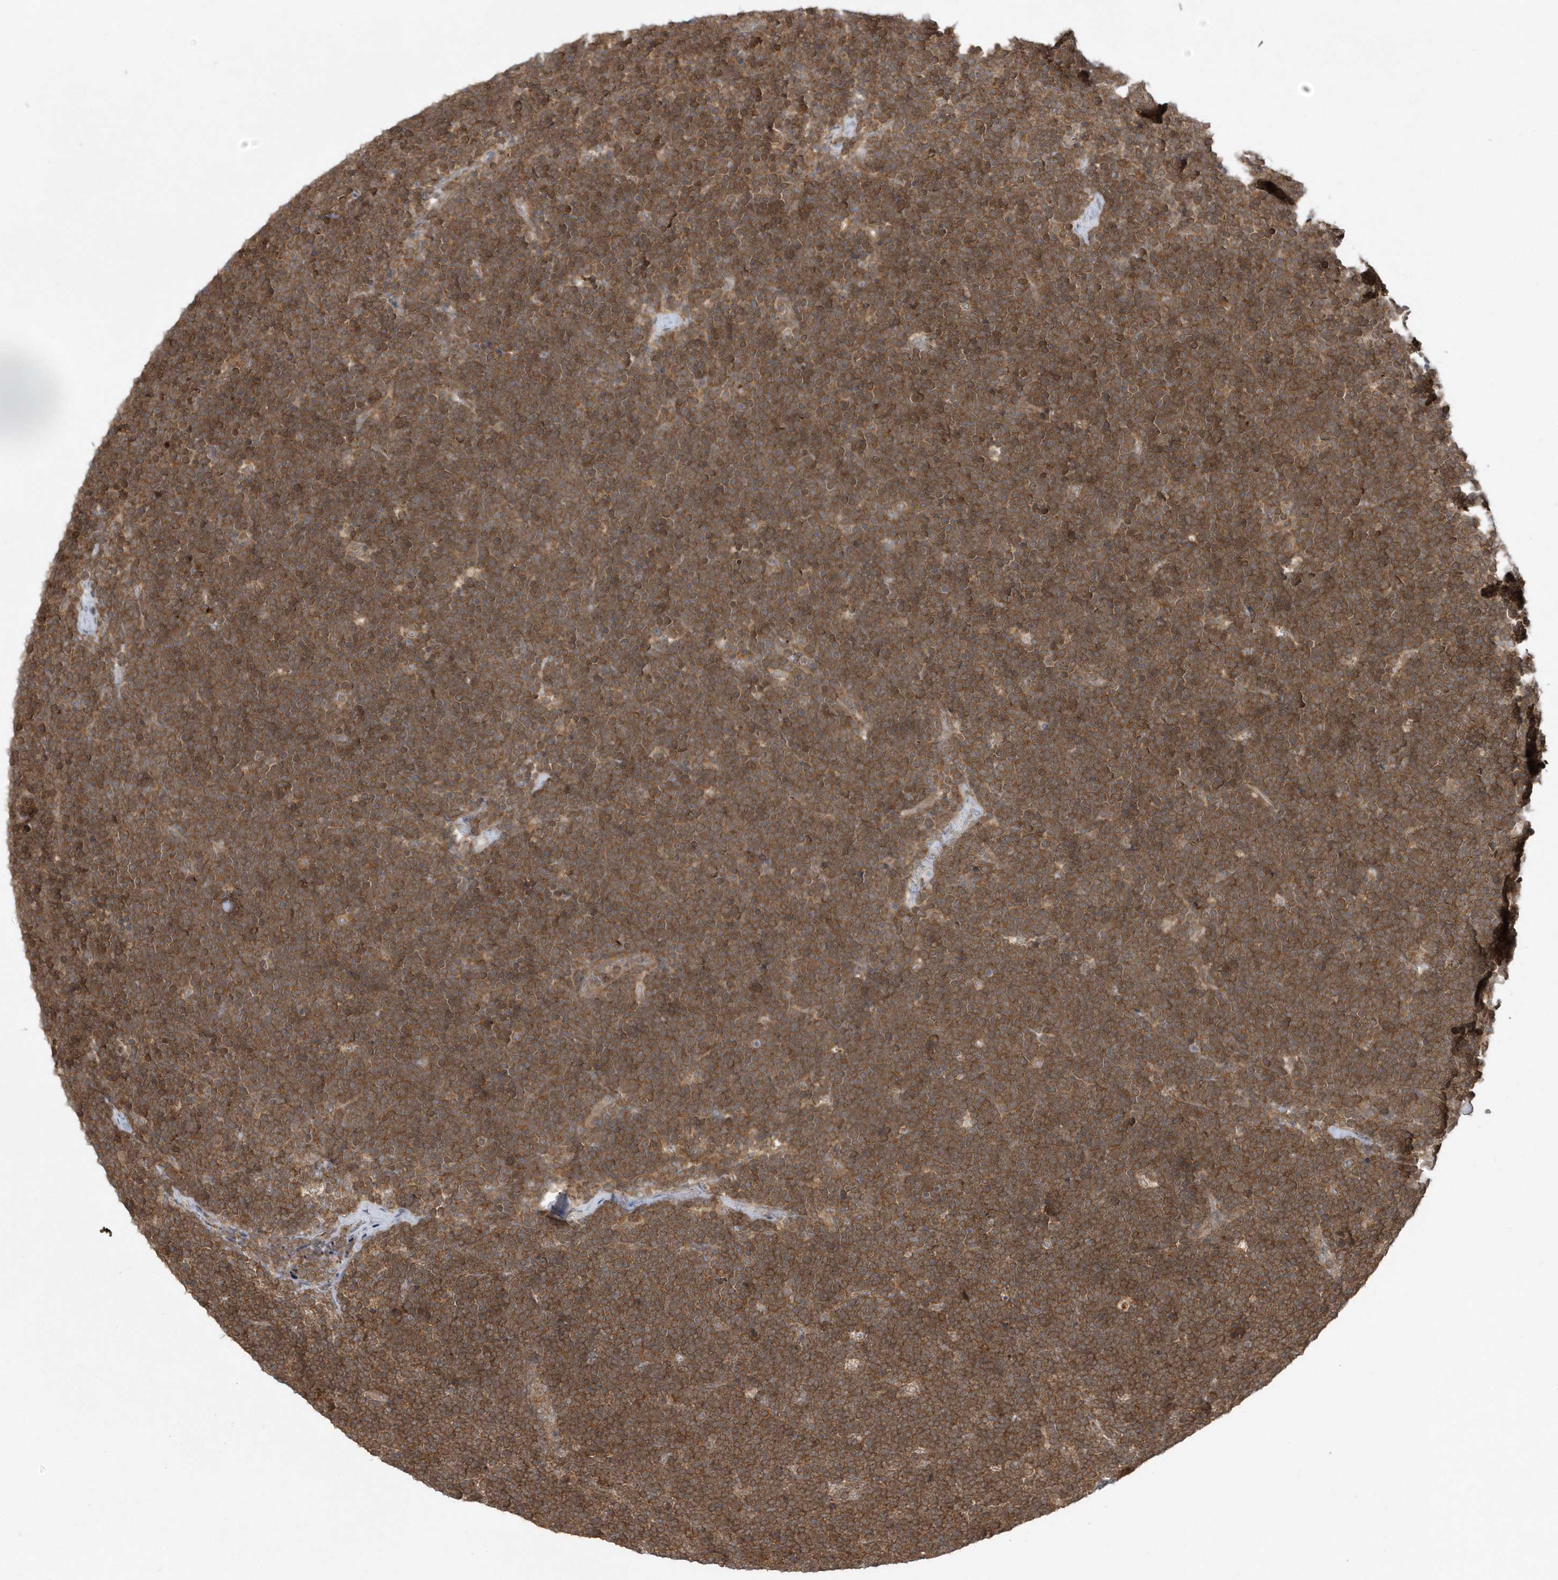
{"staining": {"intensity": "moderate", "quantity": ">75%", "location": "cytoplasmic/membranous"}, "tissue": "lymphoma", "cell_type": "Tumor cells", "image_type": "cancer", "snomed": [{"axis": "morphology", "description": "Malignant lymphoma, non-Hodgkin's type, High grade"}, {"axis": "topography", "description": "Lymph node"}], "caption": "Protein expression analysis of human malignant lymphoma, non-Hodgkin's type (high-grade) reveals moderate cytoplasmic/membranous expression in about >75% of tumor cells.", "gene": "ACYP1", "patient": {"sex": "male", "age": 13}}